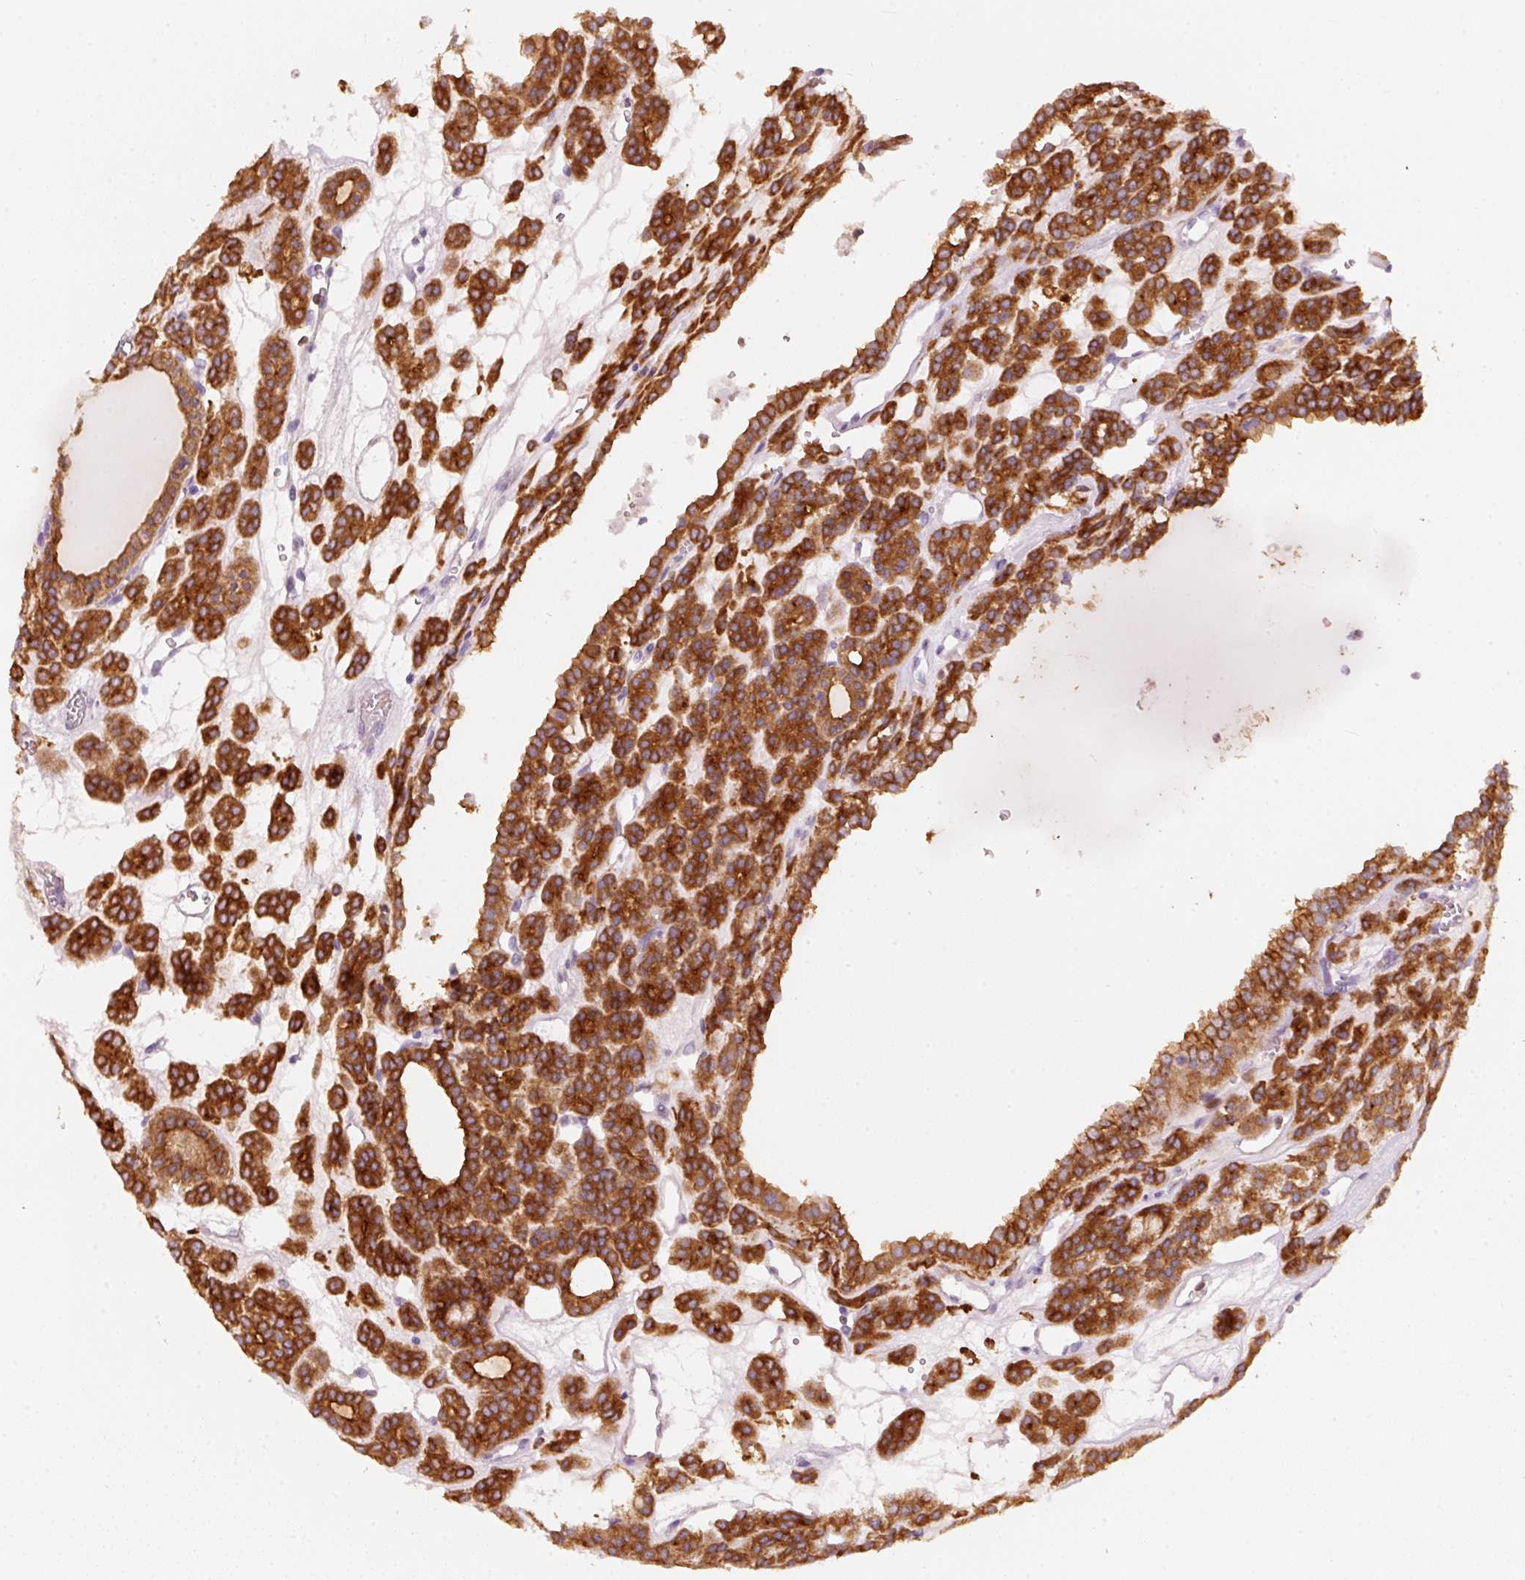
{"staining": {"intensity": "strong", "quantity": ">75%", "location": "cytoplasmic/membranous"}, "tissue": "thyroid cancer", "cell_type": "Tumor cells", "image_type": "cancer", "snomed": [{"axis": "morphology", "description": "Follicular adenoma carcinoma, NOS"}, {"axis": "topography", "description": "Thyroid gland"}], "caption": "Thyroid cancer (follicular adenoma carcinoma) tissue demonstrates strong cytoplasmic/membranous expression in about >75% of tumor cells, visualized by immunohistochemistry. Nuclei are stained in blue.", "gene": "IQGAP2", "patient": {"sex": "female", "age": 63}}